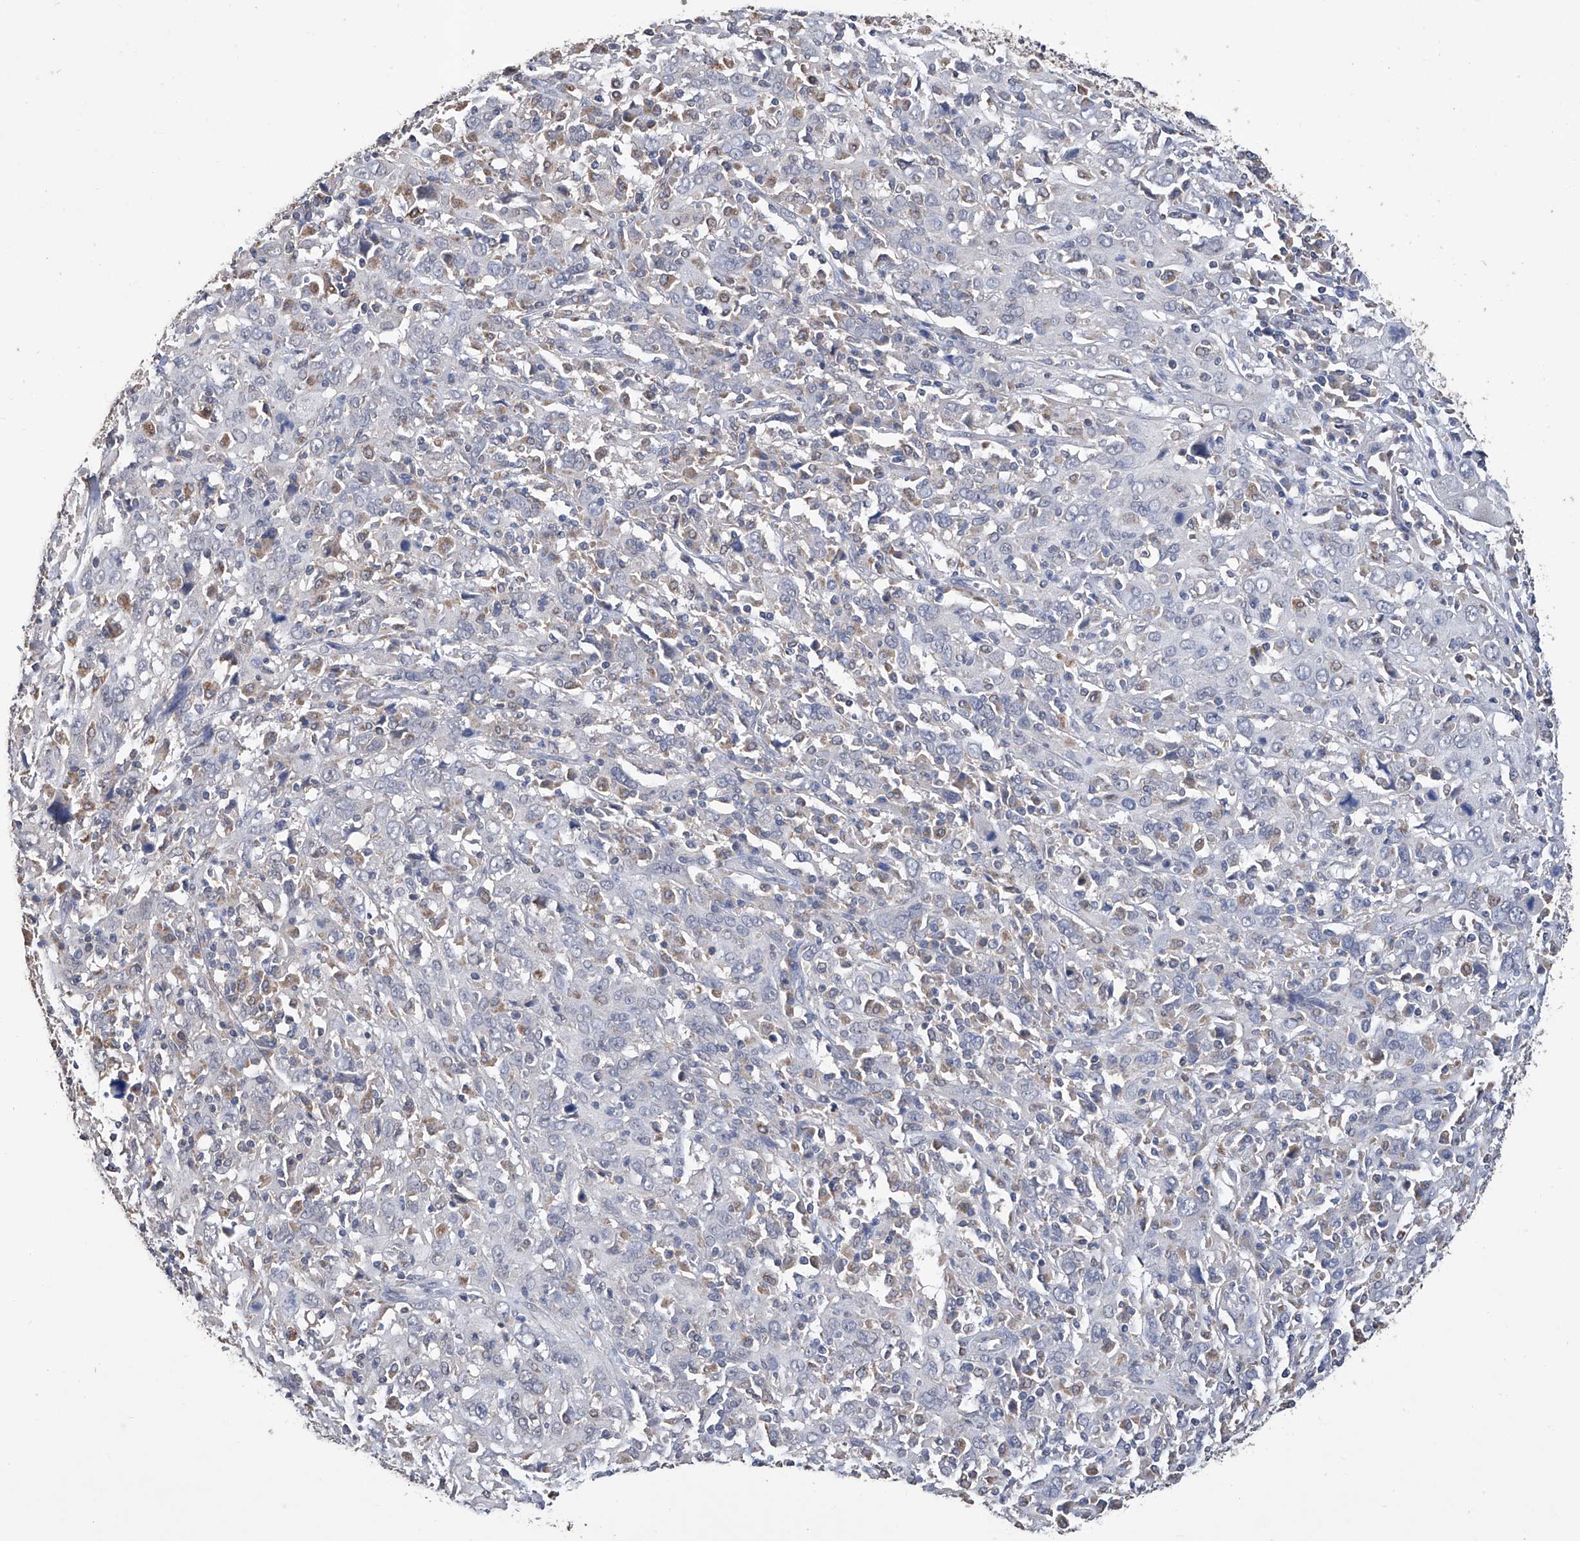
{"staining": {"intensity": "negative", "quantity": "none", "location": "none"}, "tissue": "cervical cancer", "cell_type": "Tumor cells", "image_type": "cancer", "snomed": [{"axis": "morphology", "description": "Squamous cell carcinoma, NOS"}, {"axis": "topography", "description": "Cervix"}], "caption": "There is no significant positivity in tumor cells of squamous cell carcinoma (cervical).", "gene": "GPT", "patient": {"sex": "female", "age": 46}}